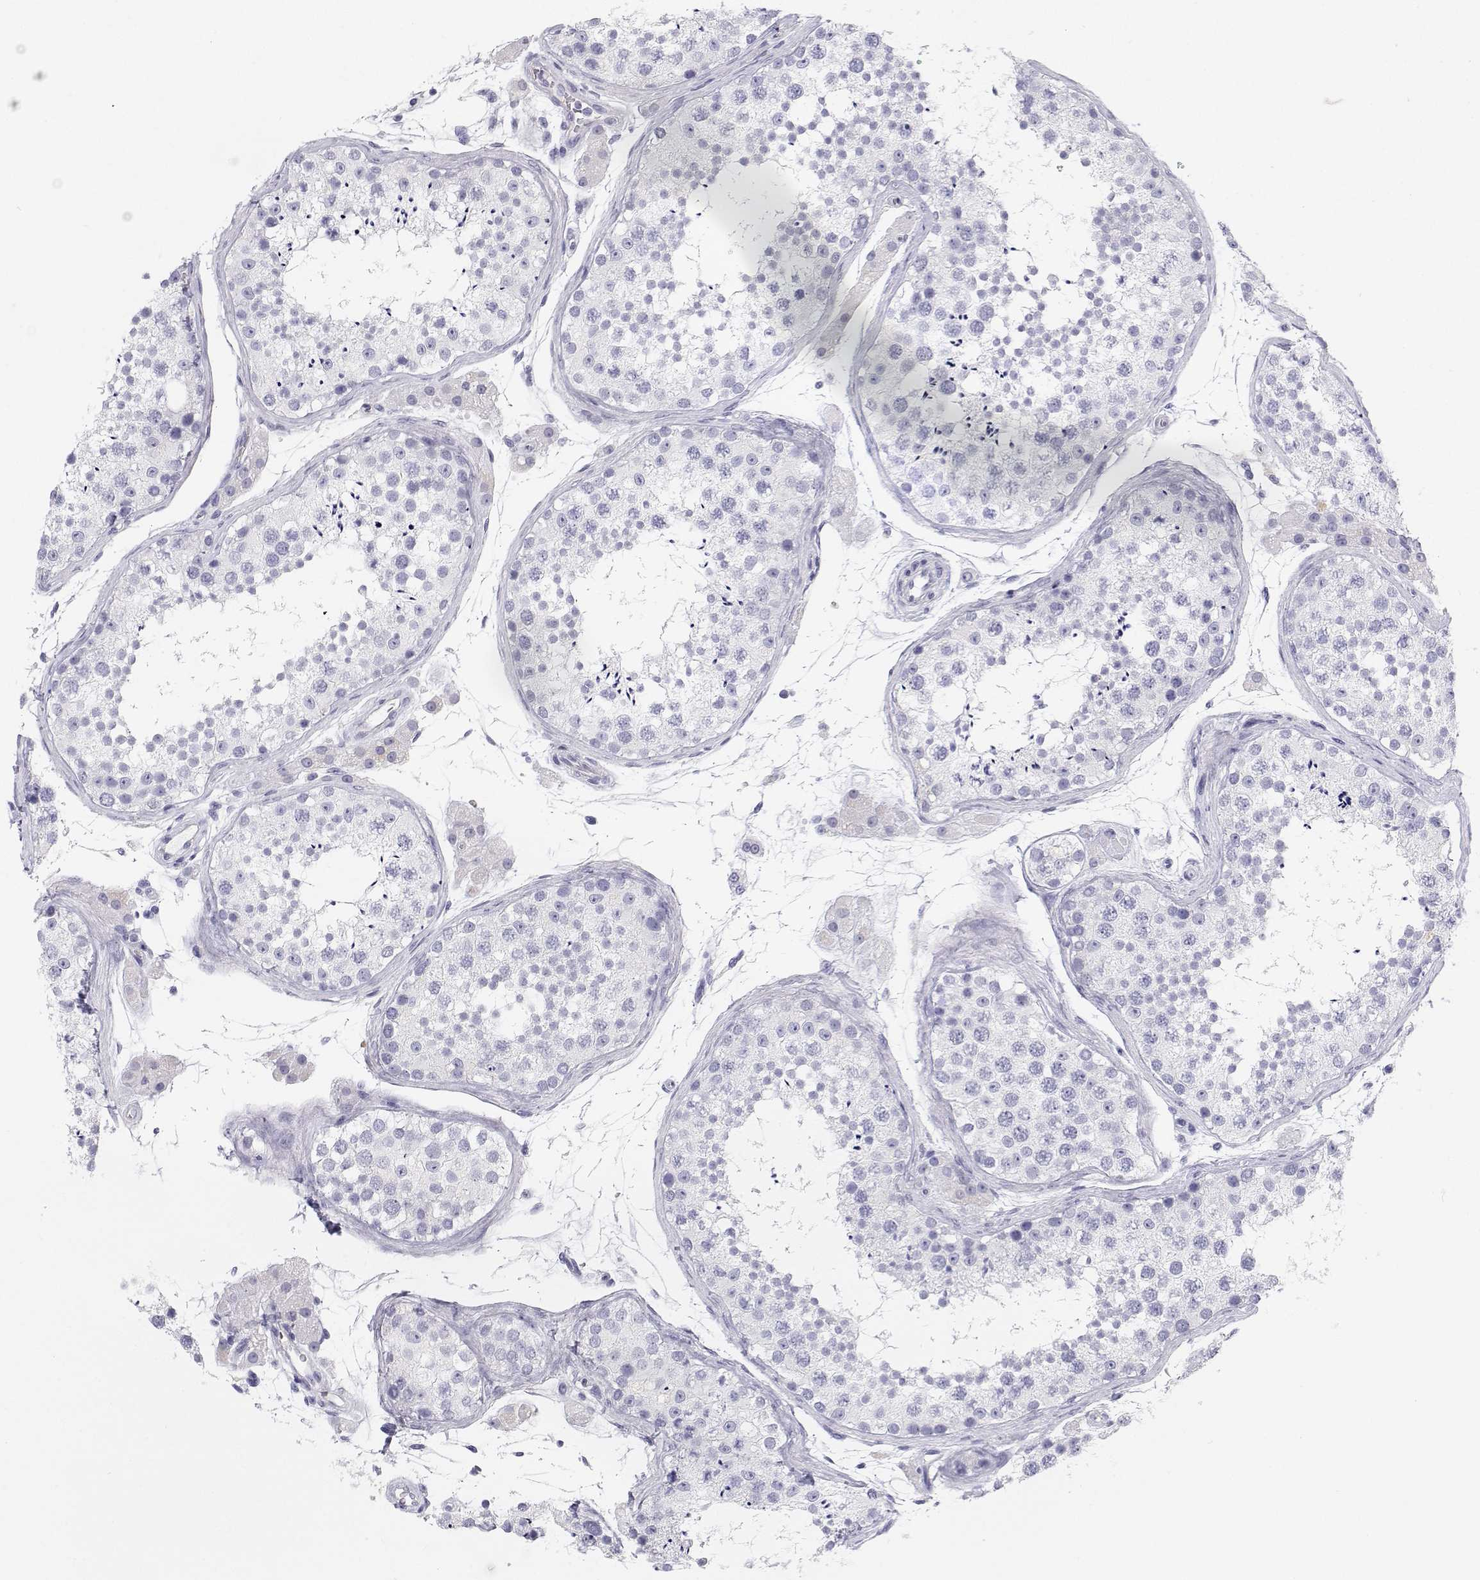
{"staining": {"intensity": "negative", "quantity": "none", "location": "none"}, "tissue": "testis", "cell_type": "Cells in seminiferous ducts", "image_type": "normal", "snomed": [{"axis": "morphology", "description": "Normal tissue, NOS"}, {"axis": "topography", "description": "Testis"}], "caption": "Testis stained for a protein using IHC reveals no expression cells in seminiferous ducts.", "gene": "BHMT", "patient": {"sex": "male", "age": 41}}